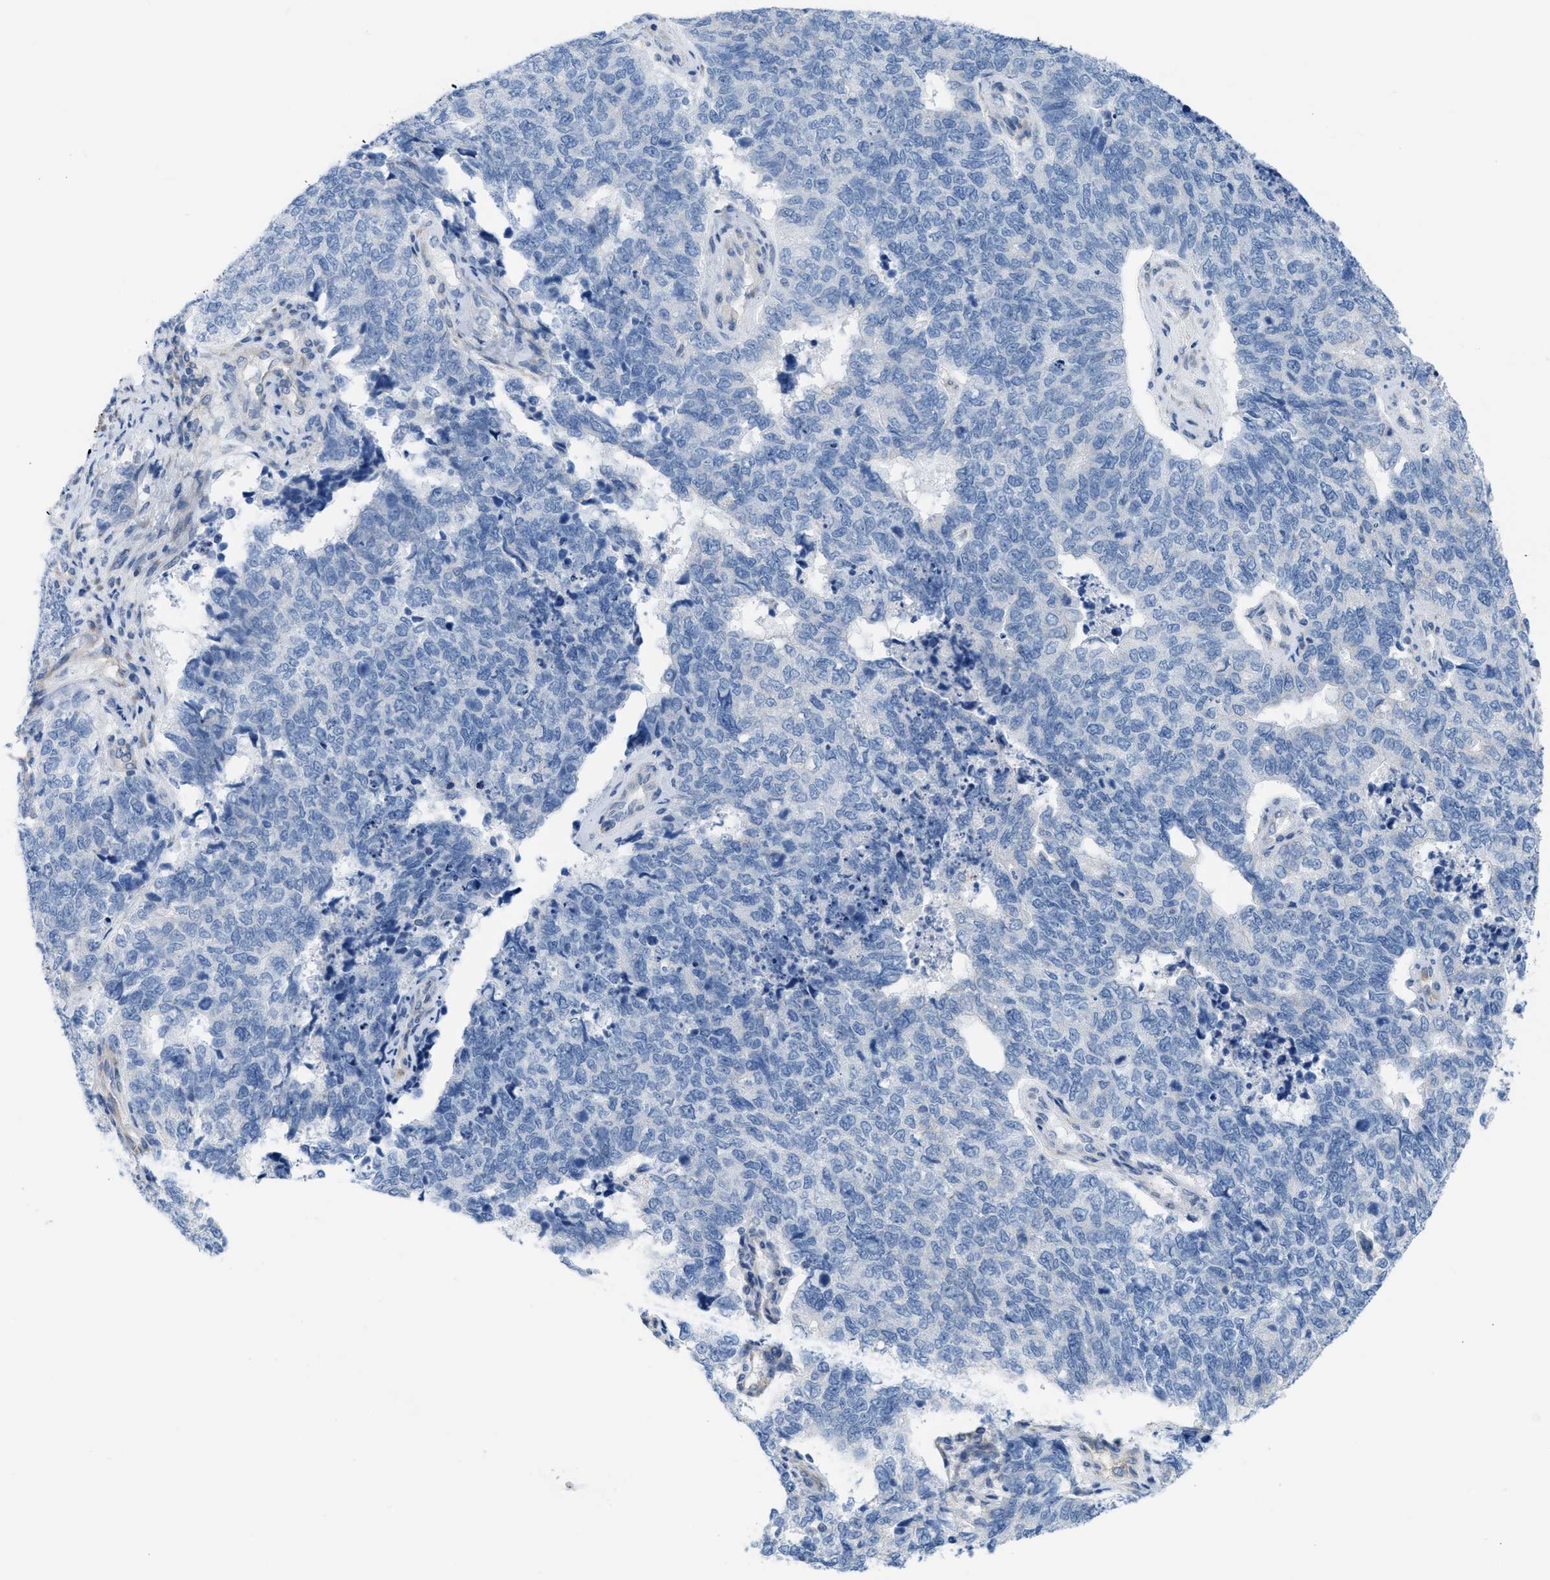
{"staining": {"intensity": "negative", "quantity": "none", "location": "none"}, "tissue": "cervical cancer", "cell_type": "Tumor cells", "image_type": "cancer", "snomed": [{"axis": "morphology", "description": "Squamous cell carcinoma, NOS"}, {"axis": "topography", "description": "Cervix"}], "caption": "Cervical cancer (squamous cell carcinoma) stained for a protein using IHC shows no staining tumor cells.", "gene": "ASGR1", "patient": {"sex": "female", "age": 63}}